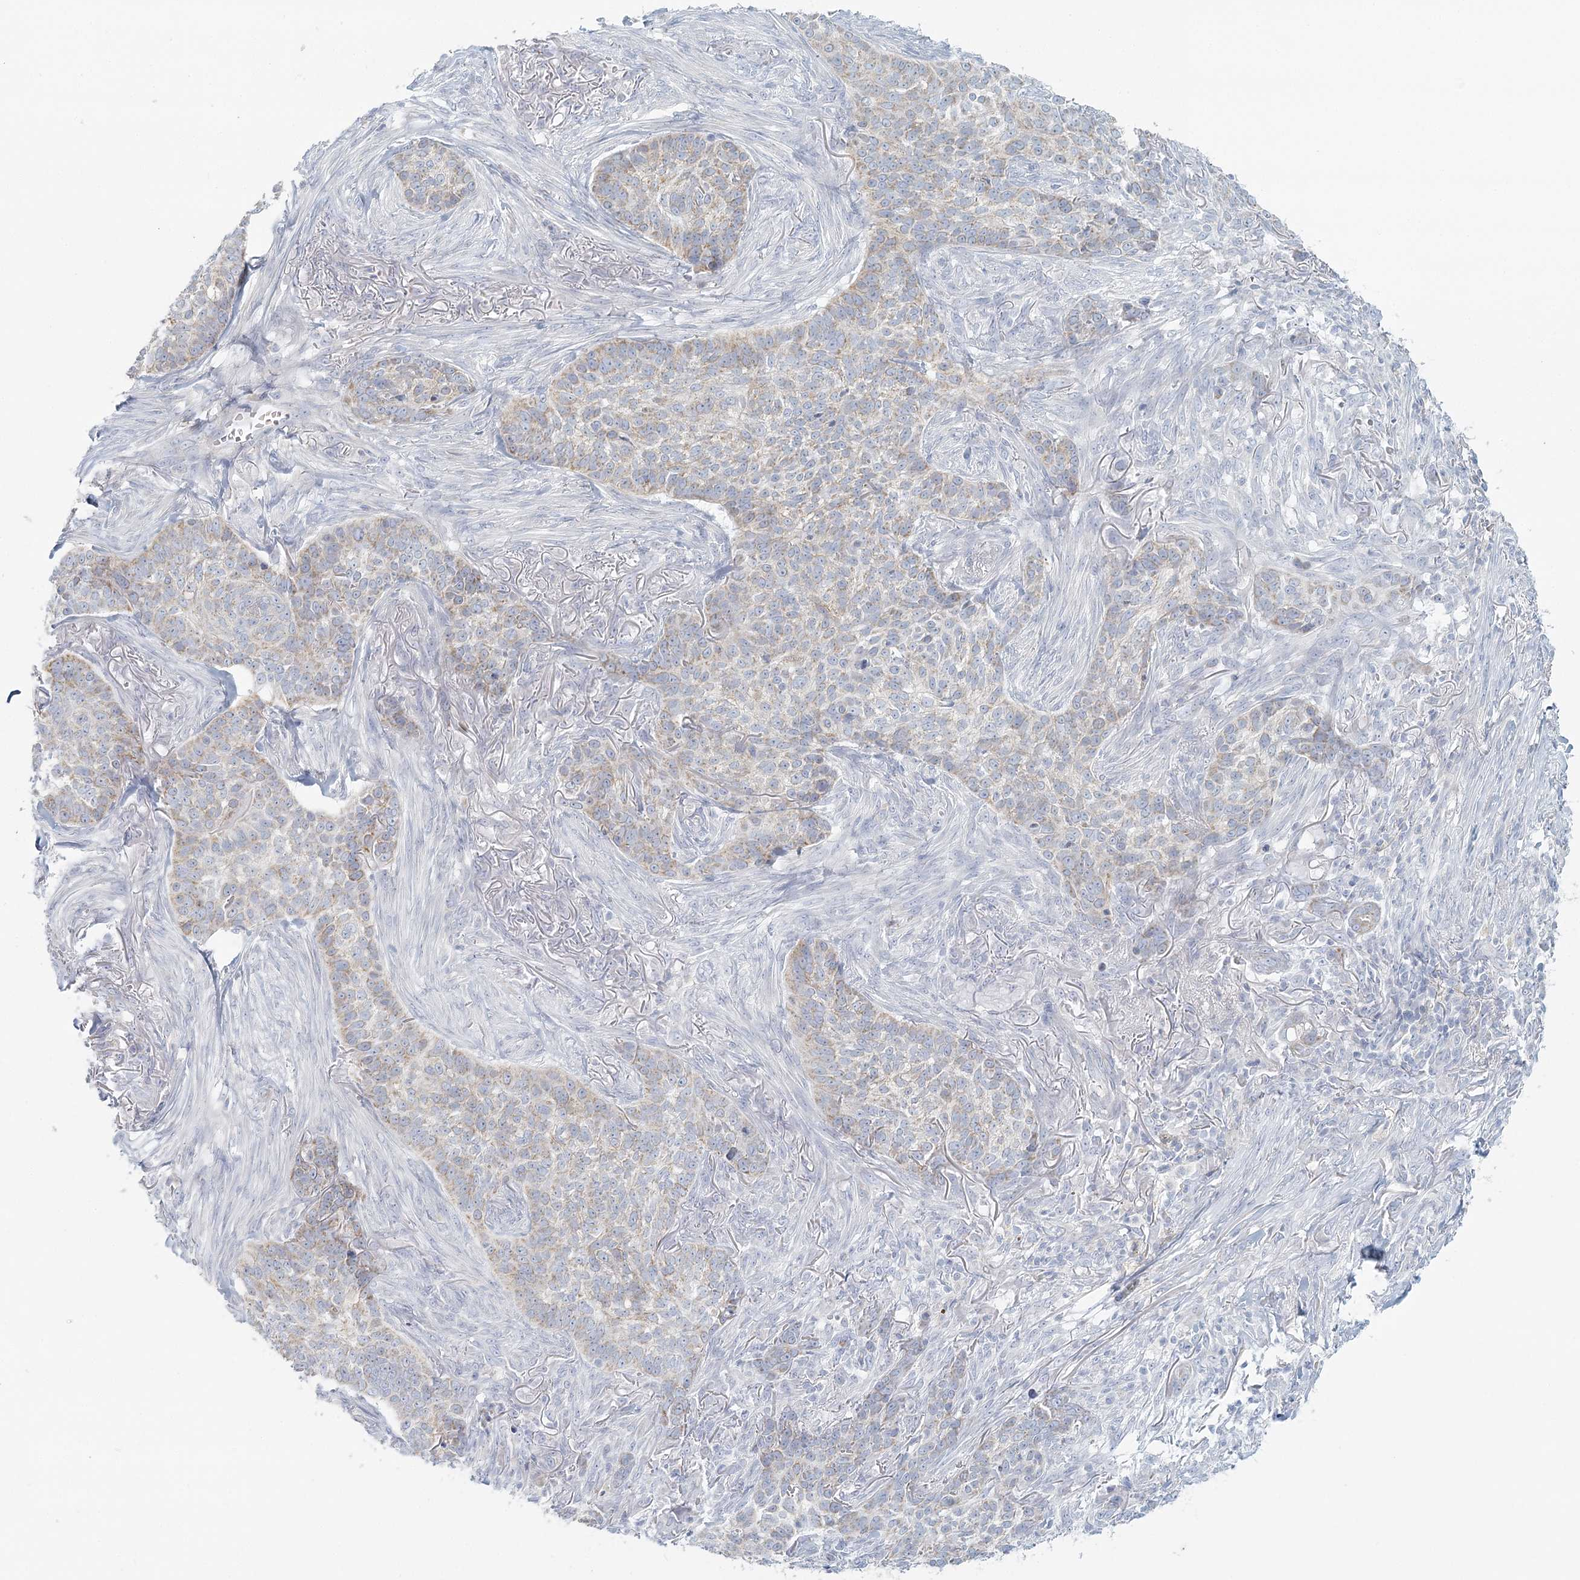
{"staining": {"intensity": "weak", "quantity": "<25%", "location": "cytoplasmic/membranous"}, "tissue": "skin cancer", "cell_type": "Tumor cells", "image_type": "cancer", "snomed": [{"axis": "morphology", "description": "Basal cell carcinoma"}, {"axis": "topography", "description": "Skin"}], "caption": "Immunohistochemical staining of skin cancer displays no significant expression in tumor cells. Brightfield microscopy of immunohistochemistry (IHC) stained with DAB (3,3'-diaminobenzidine) (brown) and hematoxylin (blue), captured at high magnification.", "gene": "BPHL", "patient": {"sex": "male", "age": 85}}